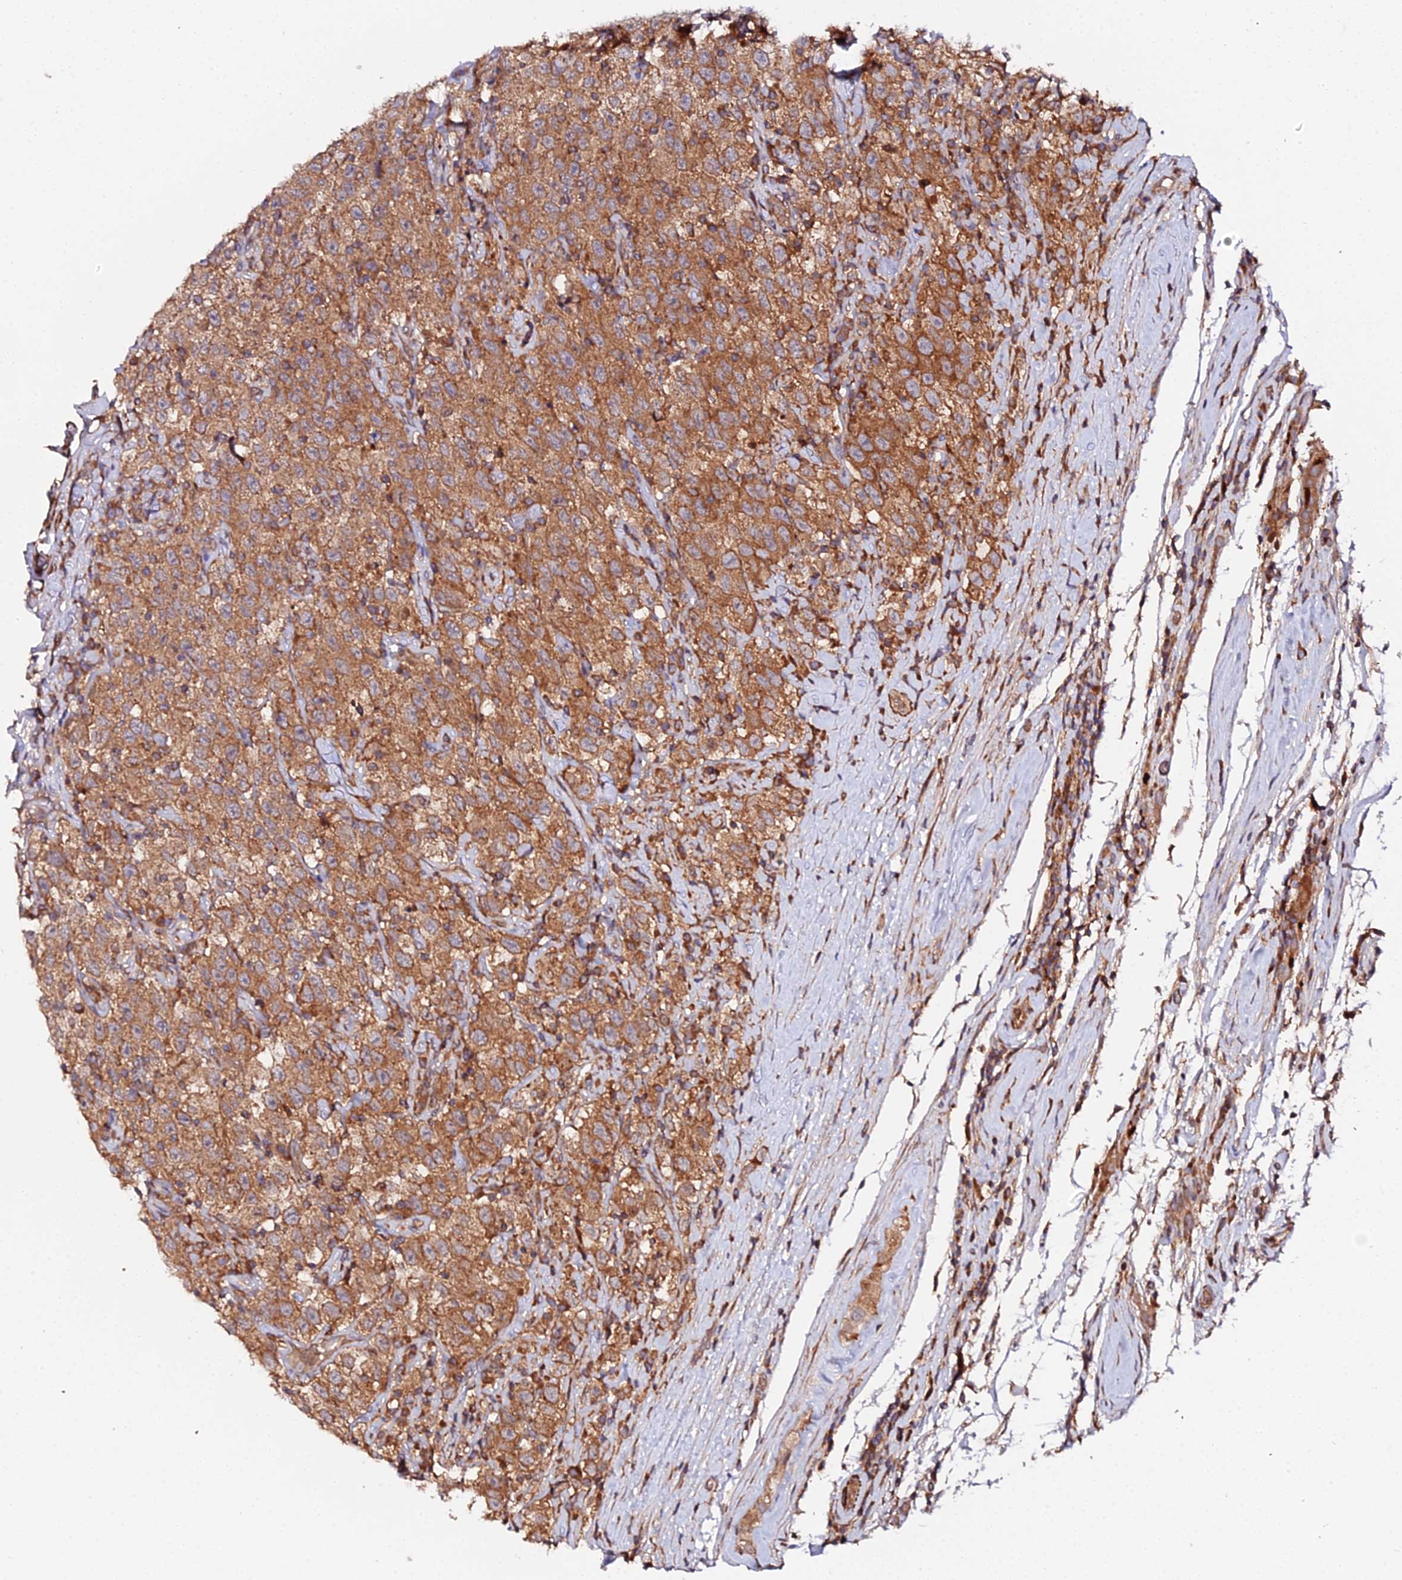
{"staining": {"intensity": "strong", "quantity": "25%-75%", "location": "cytoplasmic/membranous"}, "tissue": "testis cancer", "cell_type": "Tumor cells", "image_type": "cancer", "snomed": [{"axis": "morphology", "description": "Seminoma, NOS"}, {"axis": "topography", "description": "Testis"}], "caption": "Testis cancer stained for a protein displays strong cytoplasmic/membranous positivity in tumor cells.", "gene": "TRIM26", "patient": {"sex": "male", "age": 41}}